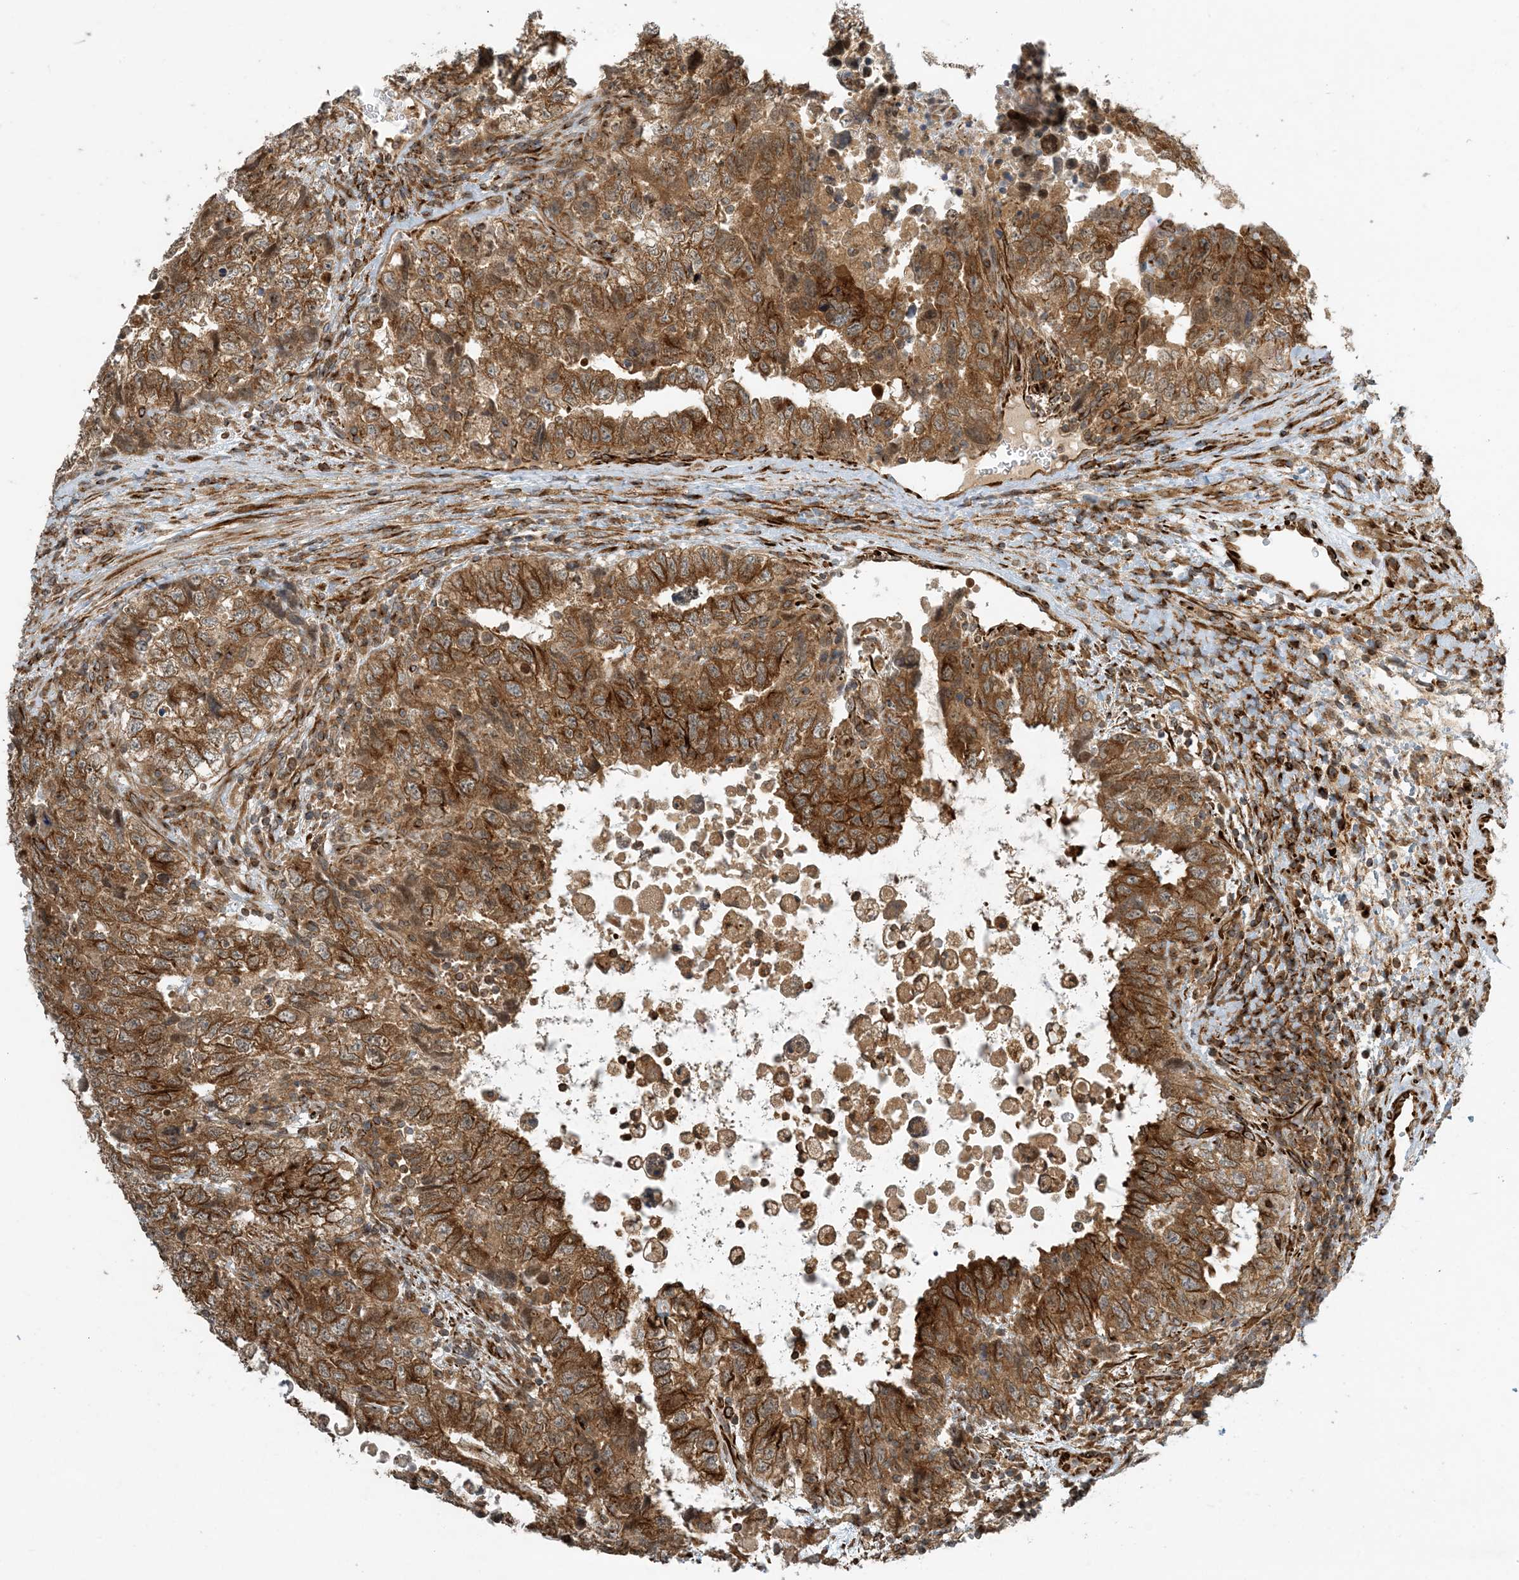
{"staining": {"intensity": "moderate", "quantity": ">75%", "location": "cytoplasmic/membranous"}, "tissue": "testis cancer", "cell_type": "Tumor cells", "image_type": "cancer", "snomed": [{"axis": "morphology", "description": "Carcinoma, Embryonal, NOS"}, {"axis": "topography", "description": "Testis"}], "caption": "Testis embryonal carcinoma was stained to show a protein in brown. There is medium levels of moderate cytoplasmic/membranous positivity in approximately >75% of tumor cells. The protein of interest is shown in brown color, while the nuclei are stained blue.", "gene": "ZBTB3", "patient": {"sex": "male", "age": 37}}